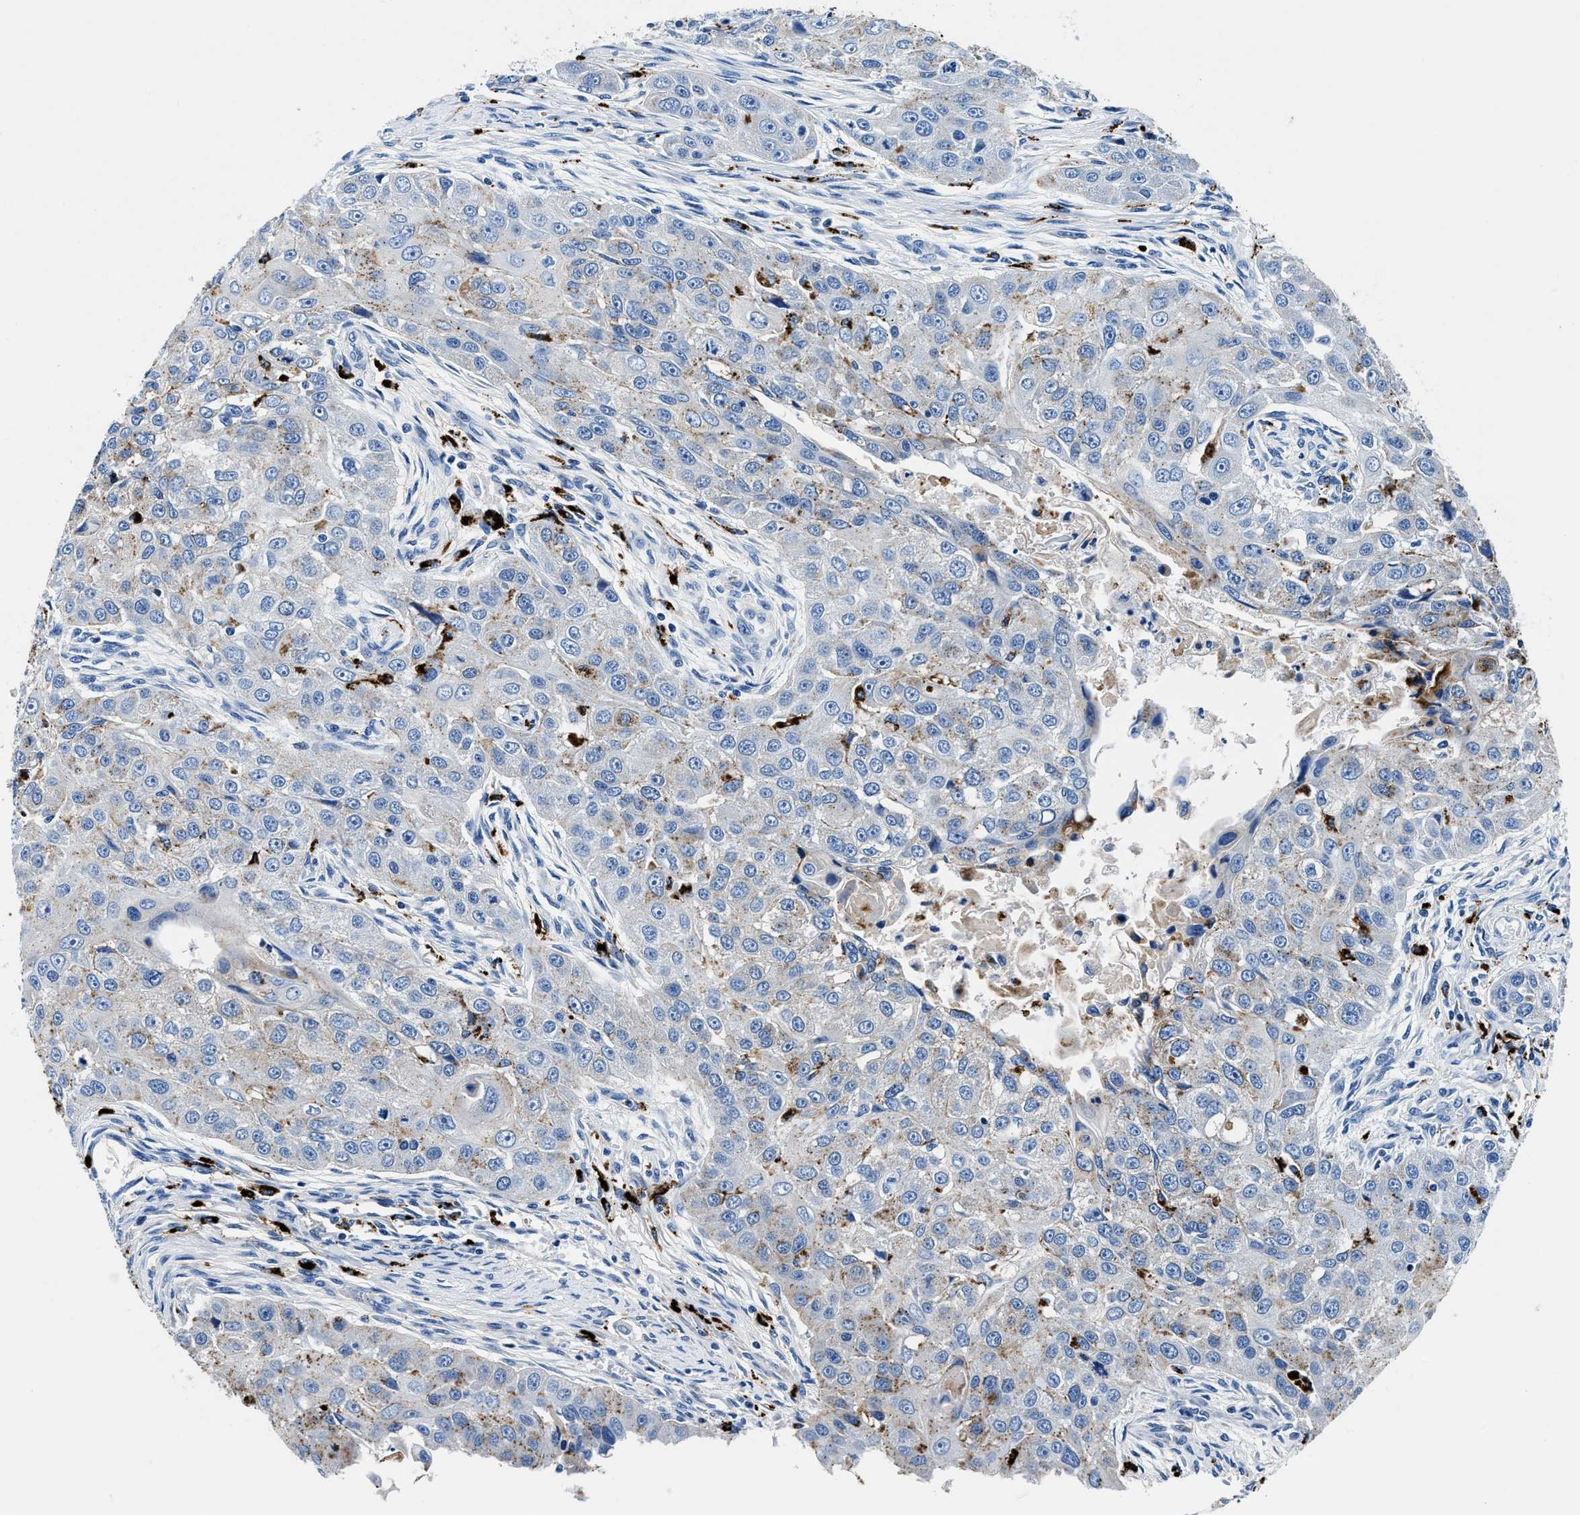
{"staining": {"intensity": "weak", "quantity": "<25%", "location": "cytoplasmic/membranous"}, "tissue": "head and neck cancer", "cell_type": "Tumor cells", "image_type": "cancer", "snomed": [{"axis": "morphology", "description": "Normal tissue, NOS"}, {"axis": "morphology", "description": "Squamous cell carcinoma, NOS"}, {"axis": "topography", "description": "Skeletal muscle"}, {"axis": "topography", "description": "Head-Neck"}], "caption": "A micrograph of head and neck squamous cell carcinoma stained for a protein demonstrates no brown staining in tumor cells. (Stains: DAB immunohistochemistry with hematoxylin counter stain, Microscopy: brightfield microscopy at high magnification).", "gene": "OR14K1", "patient": {"sex": "male", "age": 51}}